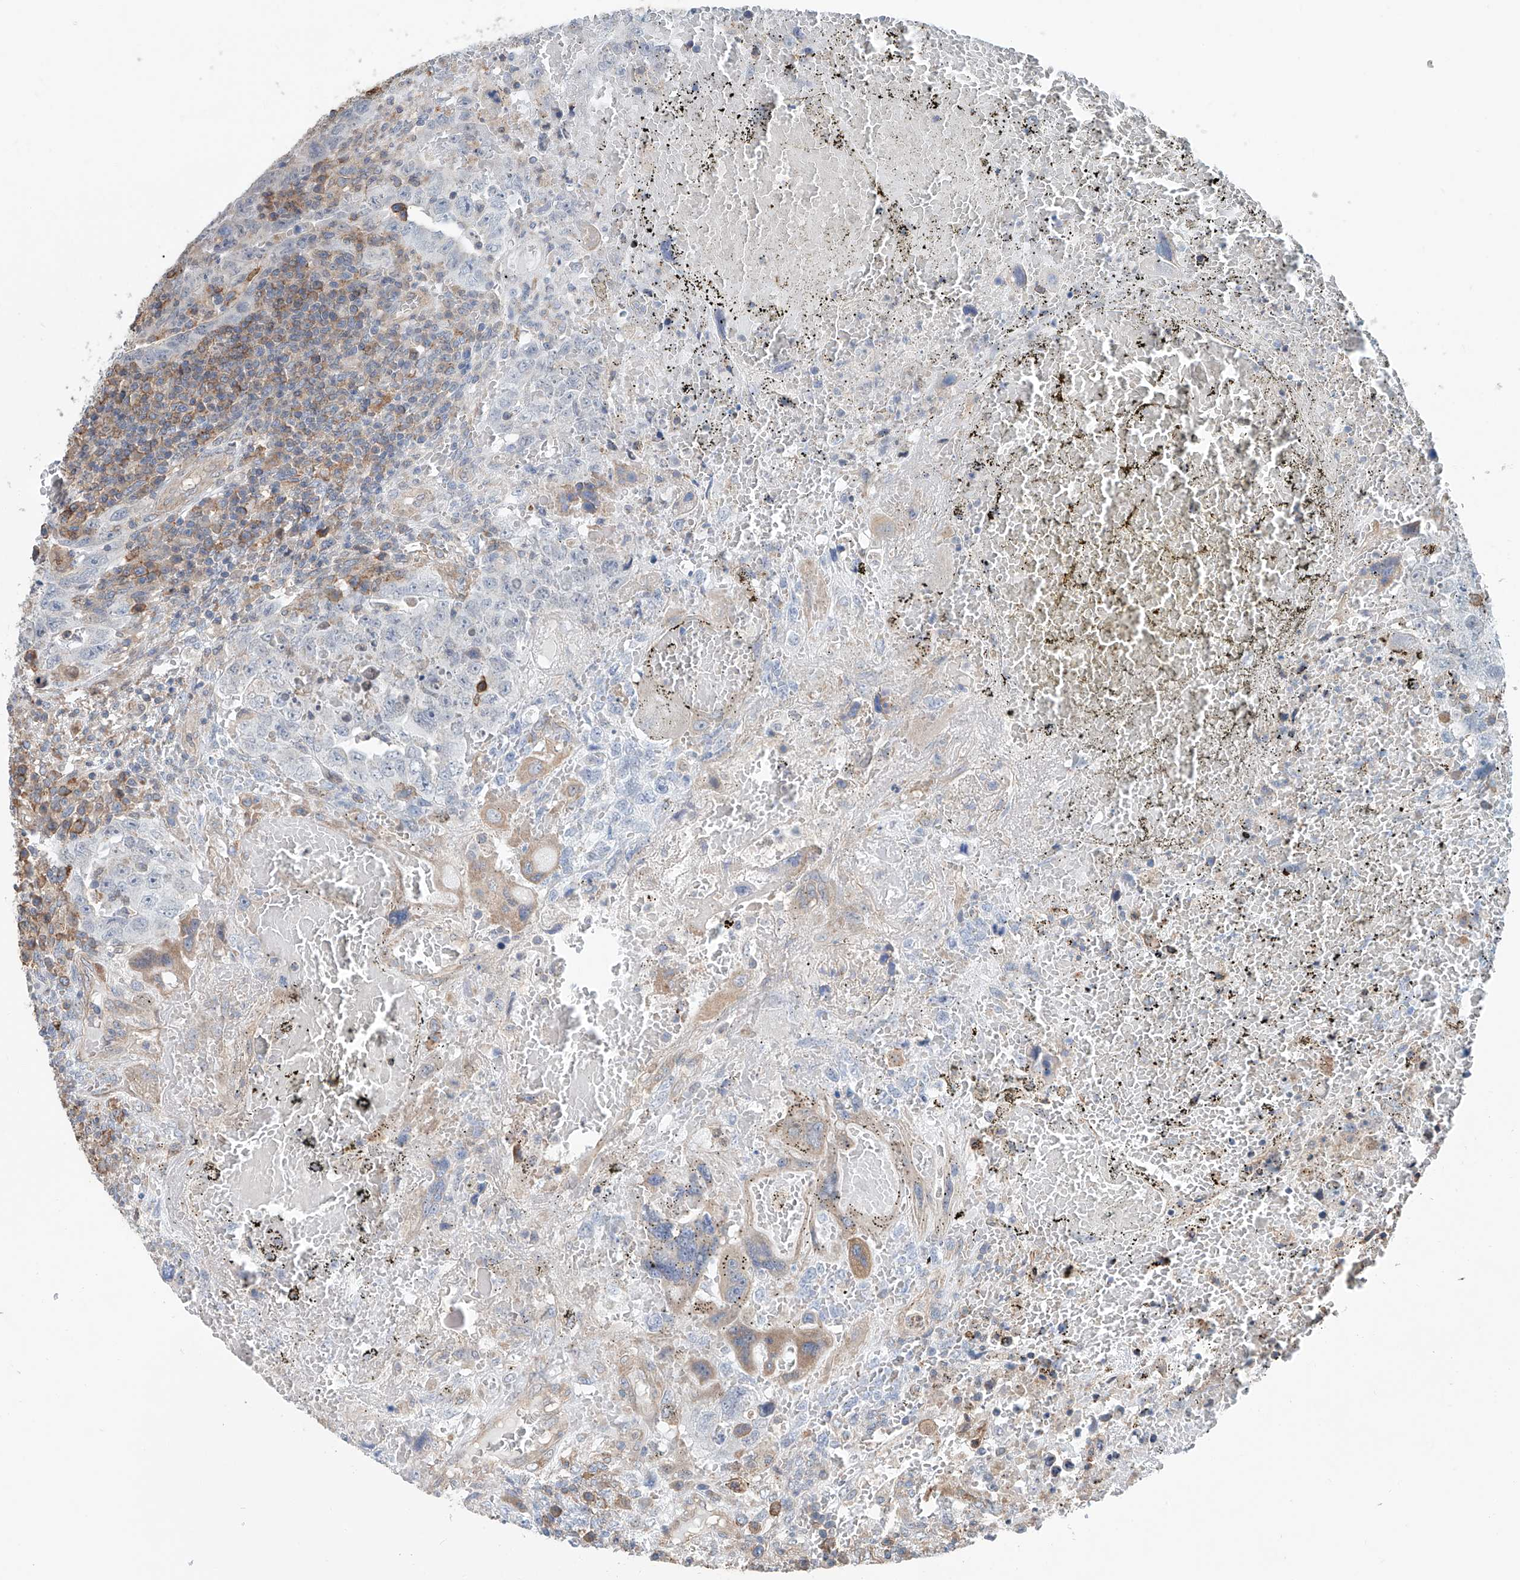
{"staining": {"intensity": "weak", "quantity": "<25%", "location": "cytoplasmic/membranous"}, "tissue": "testis cancer", "cell_type": "Tumor cells", "image_type": "cancer", "snomed": [{"axis": "morphology", "description": "Carcinoma, Embryonal, NOS"}, {"axis": "topography", "description": "Testis"}], "caption": "Tumor cells show no significant expression in testis cancer (embryonal carcinoma).", "gene": "KCNK10", "patient": {"sex": "male", "age": 26}}